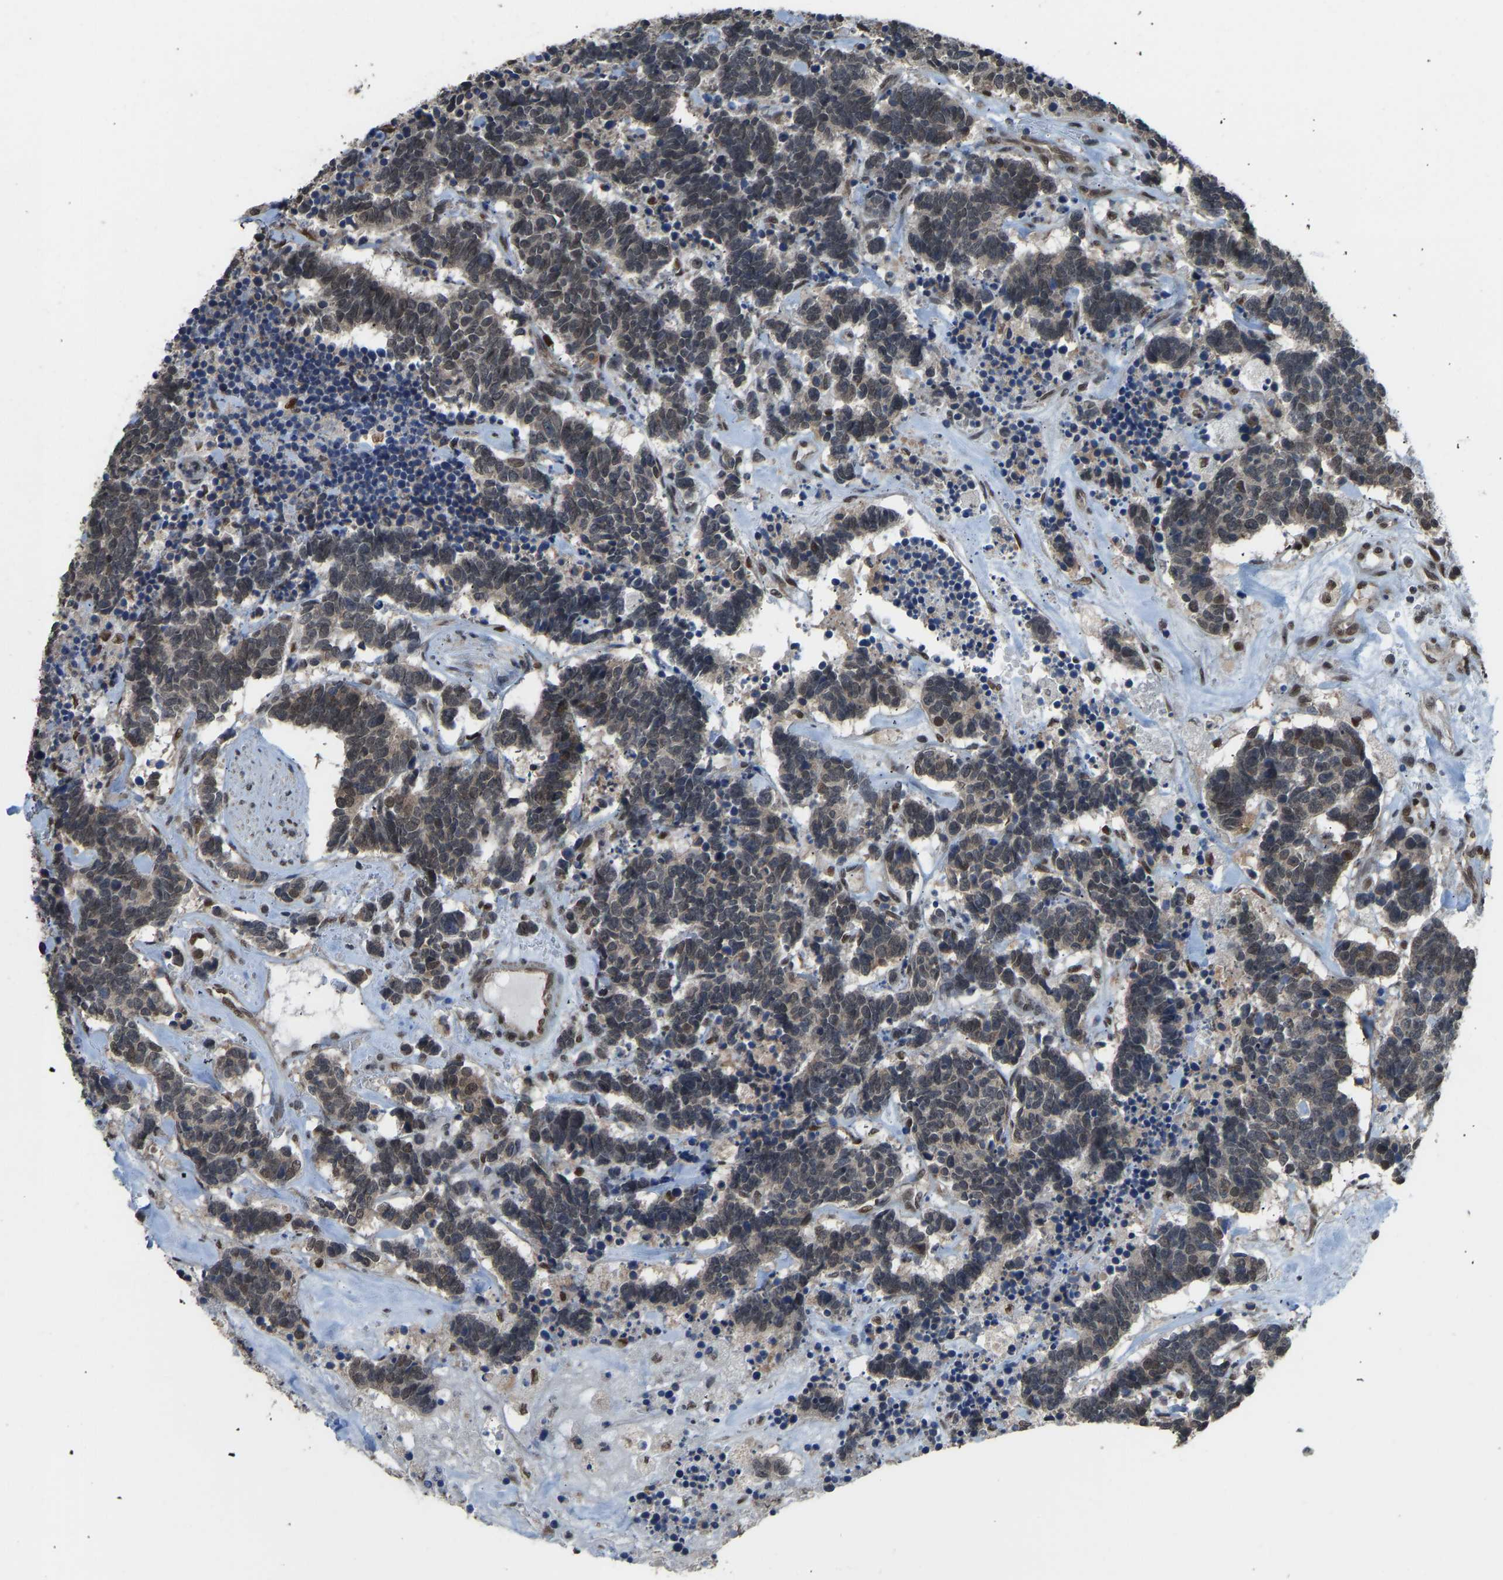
{"staining": {"intensity": "weak", "quantity": ">75%", "location": "cytoplasmic/membranous,nuclear"}, "tissue": "carcinoid", "cell_type": "Tumor cells", "image_type": "cancer", "snomed": [{"axis": "morphology", "description": "Carcinoma, NOS"}, {"axis": "morphology", "description": "Carcinoid, malignant, NOS"}, {"axis": "topography", "description": "Urinary bladder"}], "caption": "There is low levels of weak cytoplasmic/membranous and nuclear staining in tumor cells of carcinoid, as demonstrated by immunohistochemical staining (brown color).", "gene": "KPNA6", "patient": {"sex": "male", "age": 57}}